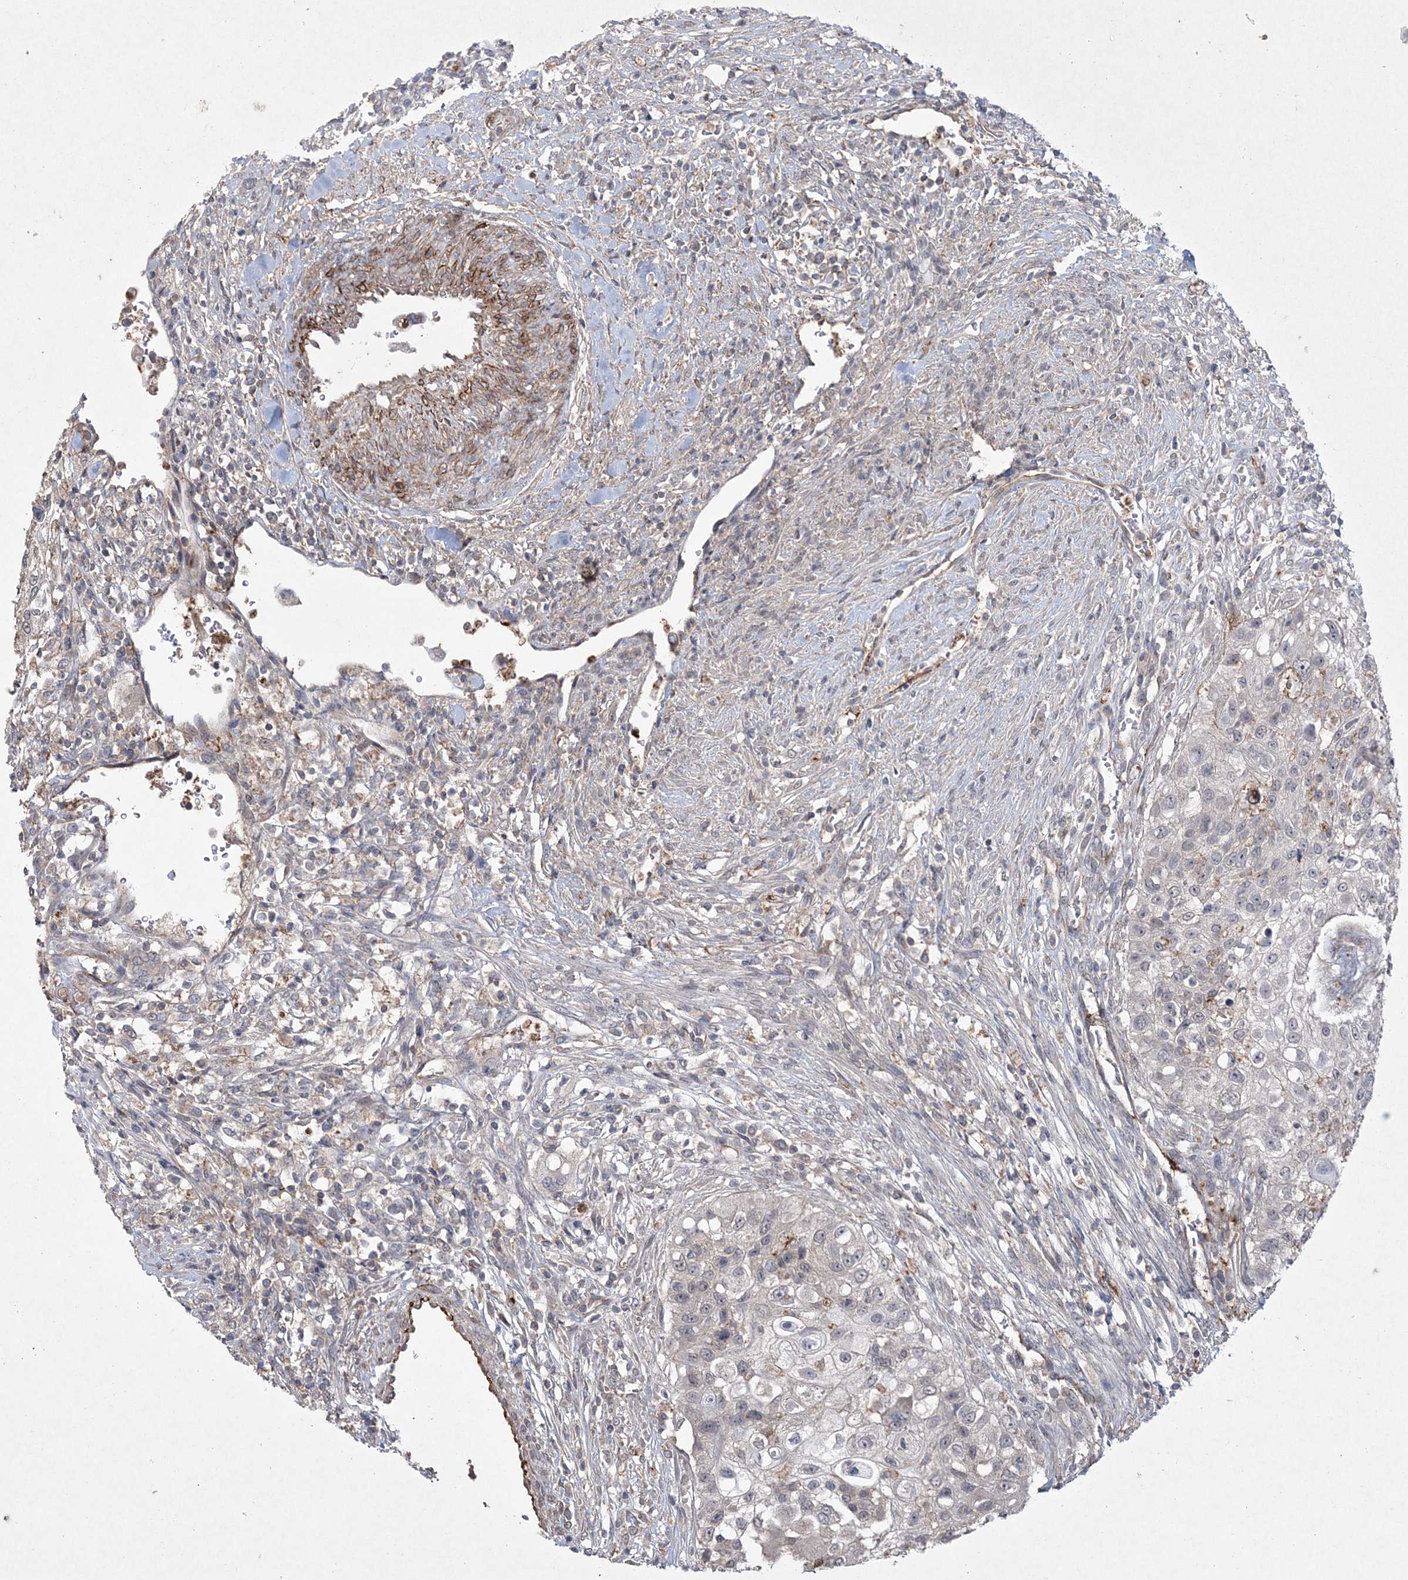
{"staining": {"intensity": "negative", "quantity": "none", "location": "none"}, "tissue": "urothelial cancer", "cell_type": "Tumor cells", "image_type": "cancer", "snomed": [{"axis": "morphology", "description": "Urothelial carcinoma, High grade"}, {"axis": "topography", "description": "Urinary bladder"}], "caption": "A high-resolution micrograph shows immunohistochemistry staining of urothelial cancer, which displays no significant staining in tumor cells.", "gene": "DPCD", "patient": {"sex": "female", "age": 60}}